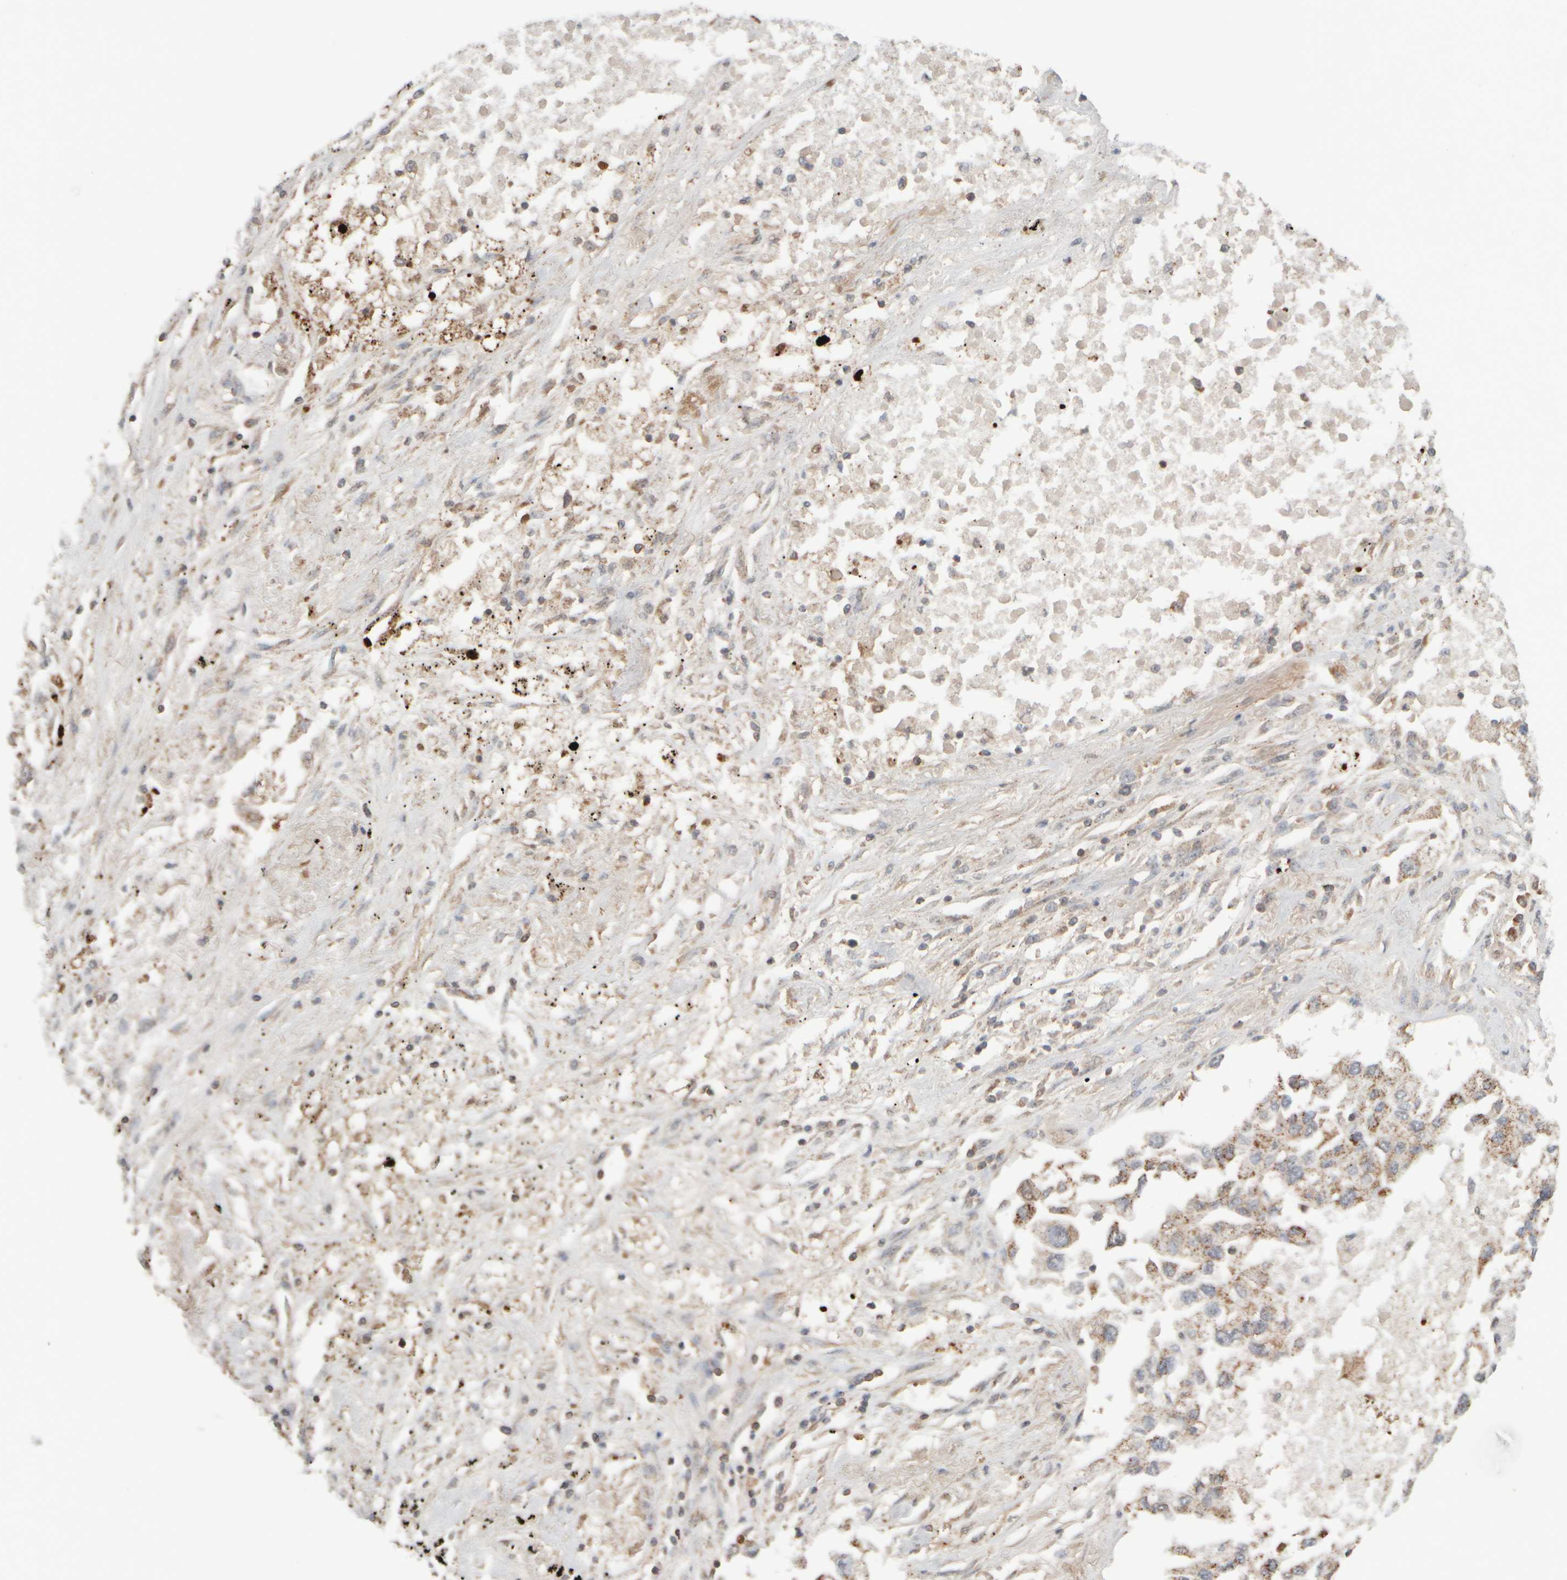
{"staining": {"intensity": "strong", "quantity": "25%-75%", "location": "cytoplasmic/membranous"}, "tissue": "lung cancer", "cell_type": "Tumor cells", "image_type": "cancer", "snomed": [{"axis": "morphology", "description": "Inflammation, NOS"}, {"axis": "morphology", "description": "Adenocarcinoma, NOS"}, {"axis": "topography", "description": "Lung"}], "caption": "Strong cytoplasmic/membranous staining for a protein is appreciated in about 25%-75% of tumor cells of lung adenocarcinoma using IHC.", "gene": "EIF2B3", "patient": {"sex": "male", "age": 63}}